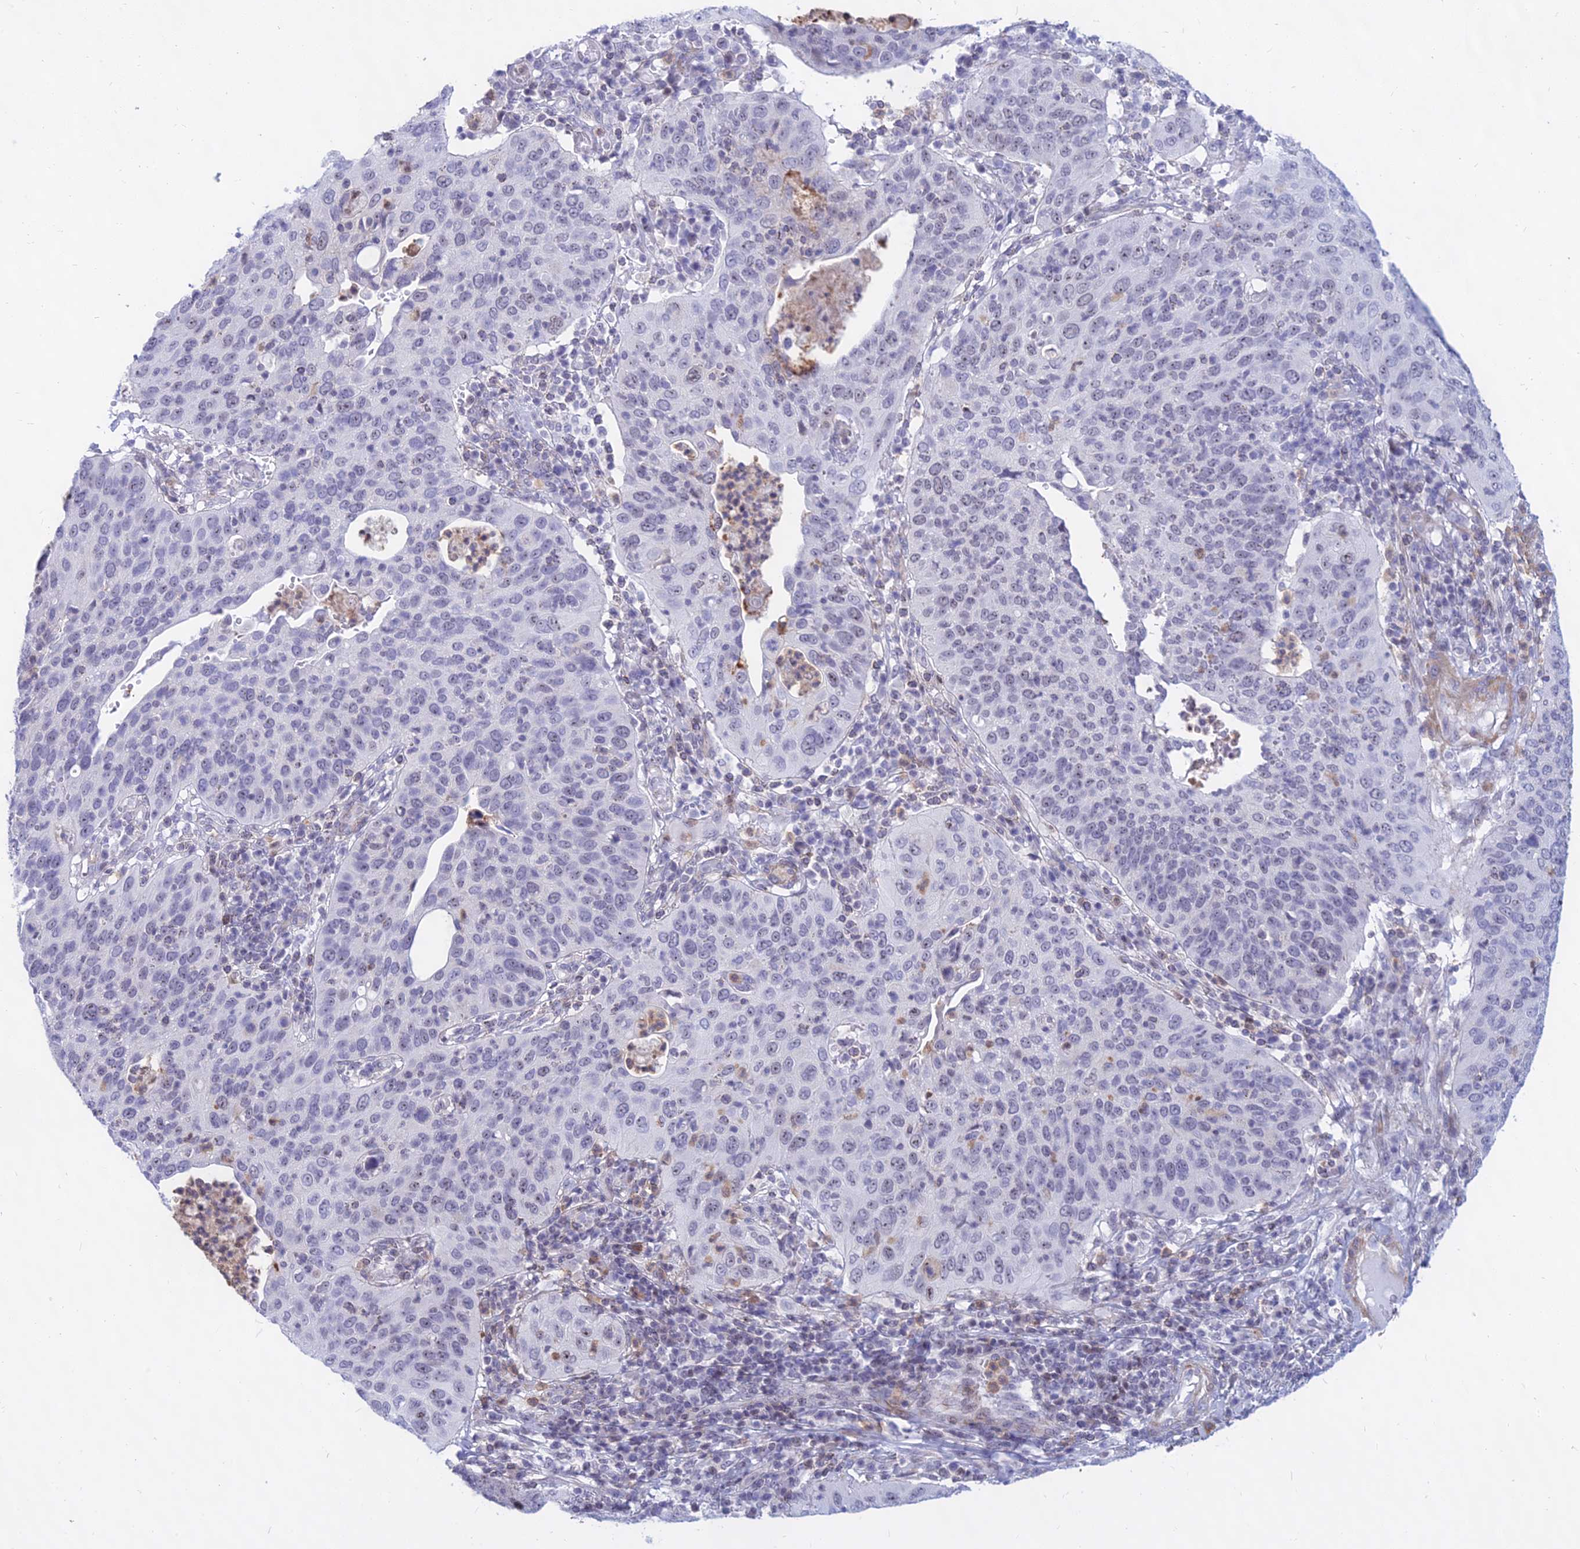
{"staining": {"intensity": "negative", "quantity": "none", "location": "none"}, "tissue": "cervical cancer", "cell_type": "Tumor cells", "image_type": "cancer", "snomed": [{"axis": "morphology", "description": "Squamous cell carcinoma, NOS"}, {"axis": "topography", "description": "Cervix"}], "caption": "IHC photomicrograph of neoplastic tissue: human squamous cell carcinoma (cervical) stained with DAB shows no significant protein positivity in tumor cells.", "gene": "KRR1", "patient": {"sex": "female", "age": 36}}